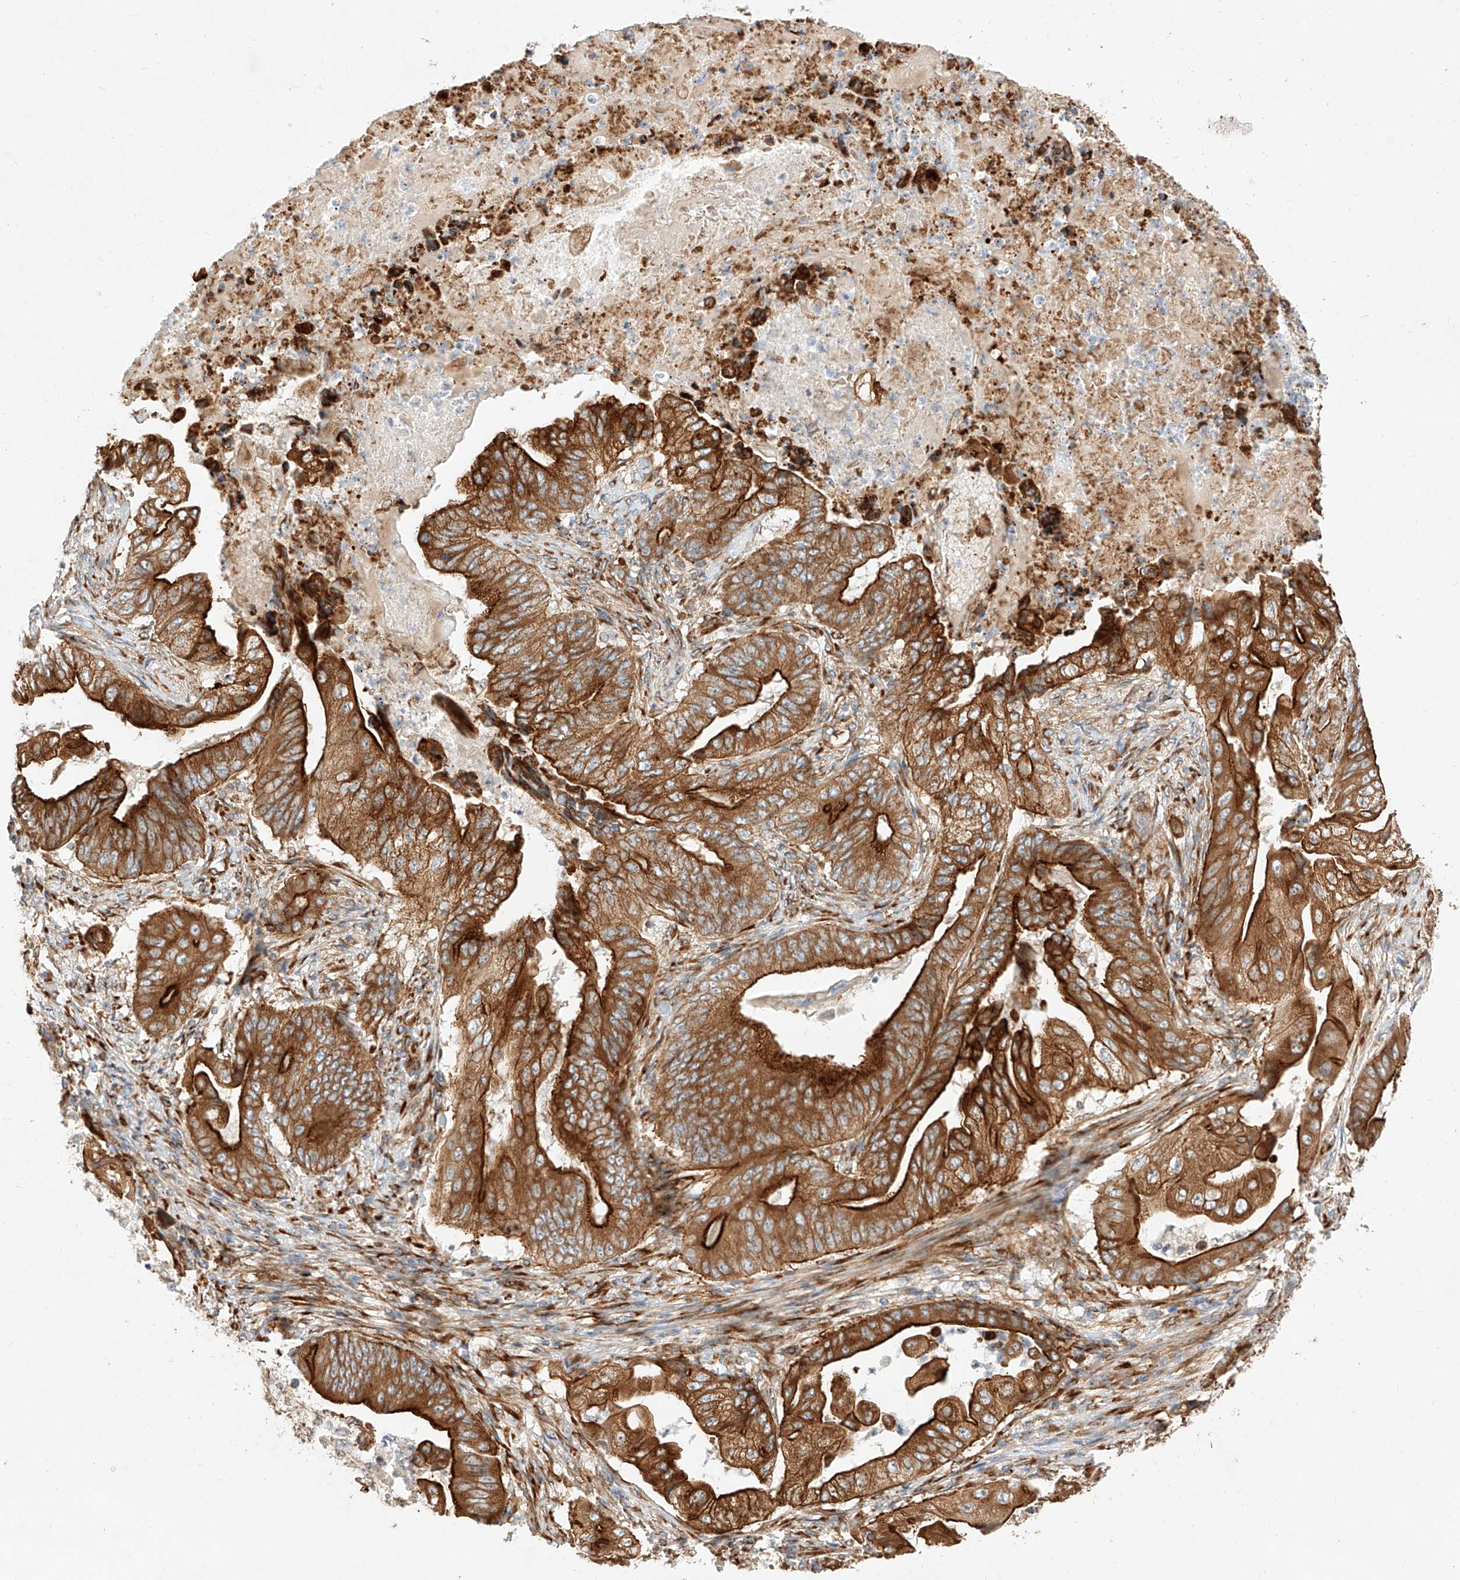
{"staining": {"intensity": "strong", "quantity": ">75%", "location": "cytoplasmic/membranous"}, "tissue": "stomach cancer", "cell_type": "Tumor cells", "image_type": "cancer", "snomed": [{"axis": "morphology", "description": "Adenocarcinoma, NOS"}, {"axis": "topography", "description": "Stomach"}], "caption": "Protein staining demonstrates strong cytoplasmic/membranous positivity in about >75% of tumor cells in adenocarcinoma (stomach).", "gene": "CSGALNACT2", "patient": {"sex": "female", "age": 73}}